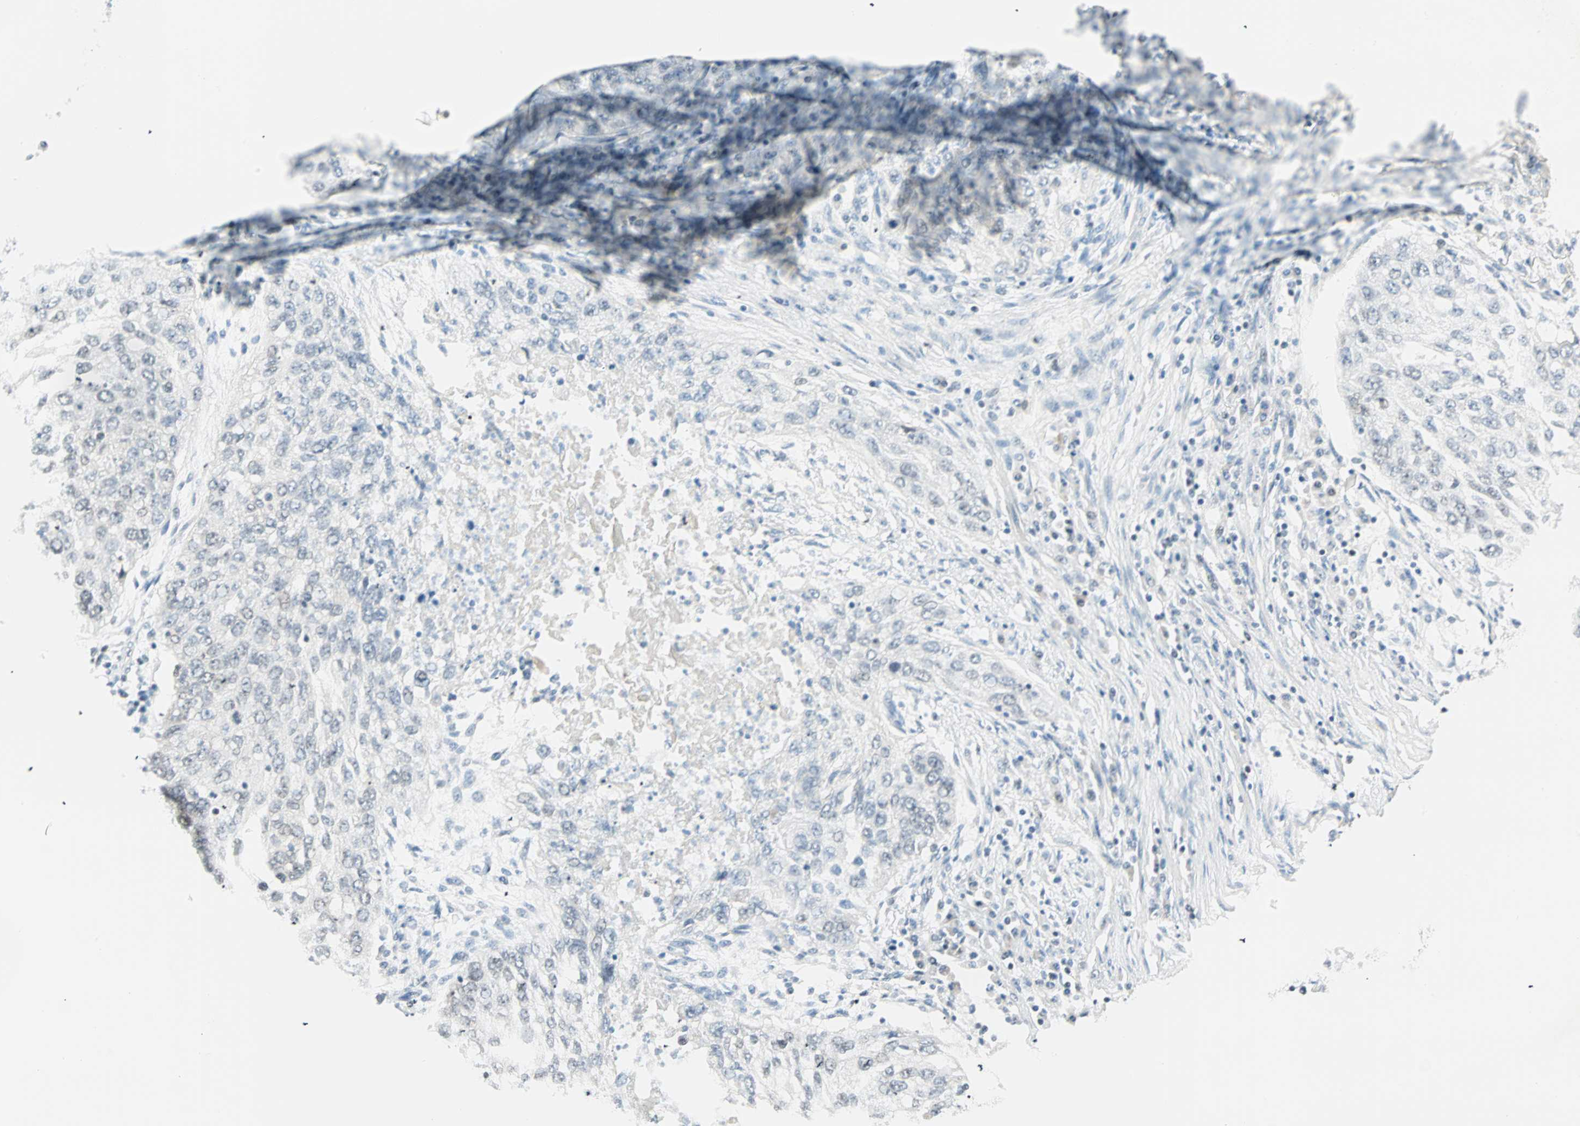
{"staining": {"intensity": "negative", "quantity": "none", "location": "none"}, "tissue": "lung cancer", "cell_type": "Tumor cells", "image_type": "cancer", "snomed": [{"axis": "morphology", "description": "Squamous cell carcinoma, NOS"}, {"axis": "topography", "description": "Lung"}], "caption": "Histopathology image shows no protein positivity in tumor cells of squamous cell carcinoma (lung) tissue.", "gene": "PKNOX1", "patient": {"sex": "female", "age": 63}}